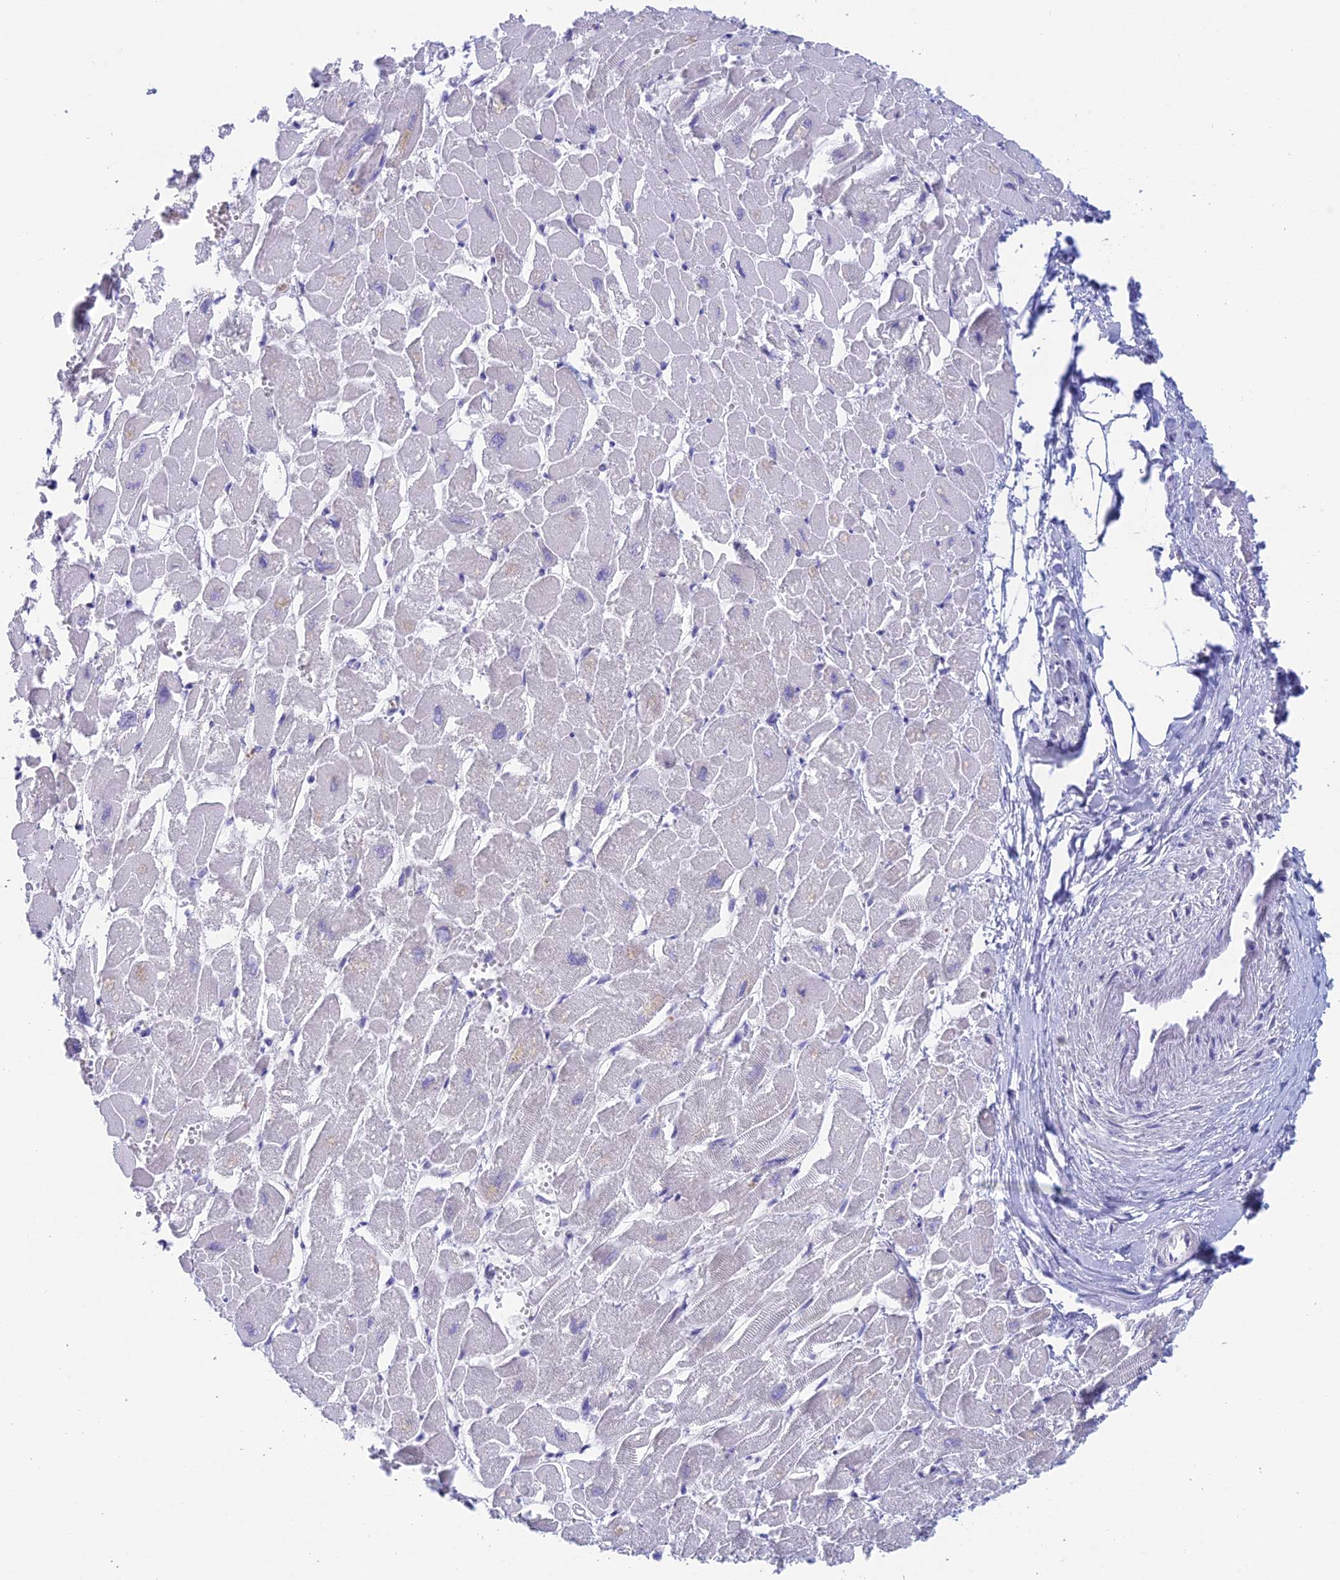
{"staining": {"intensity": "negative", "quantity": "none", "location": "none"}, "tissue": "heart muscle", "cell_type": "Cardiomyocytes", "image_type": "normal", "snomed": [{"axis": "morphology", "description": "Normal tissue, NOS"}, {"axis": "topography", "description": "Heart"}], "caption": "Benign heart muscle was stained to show a protein in brown. There is no significant staining in cardiomyocytes.", "gene": "TMEM161B", "patient": {"sex": "male", "age": 54}}